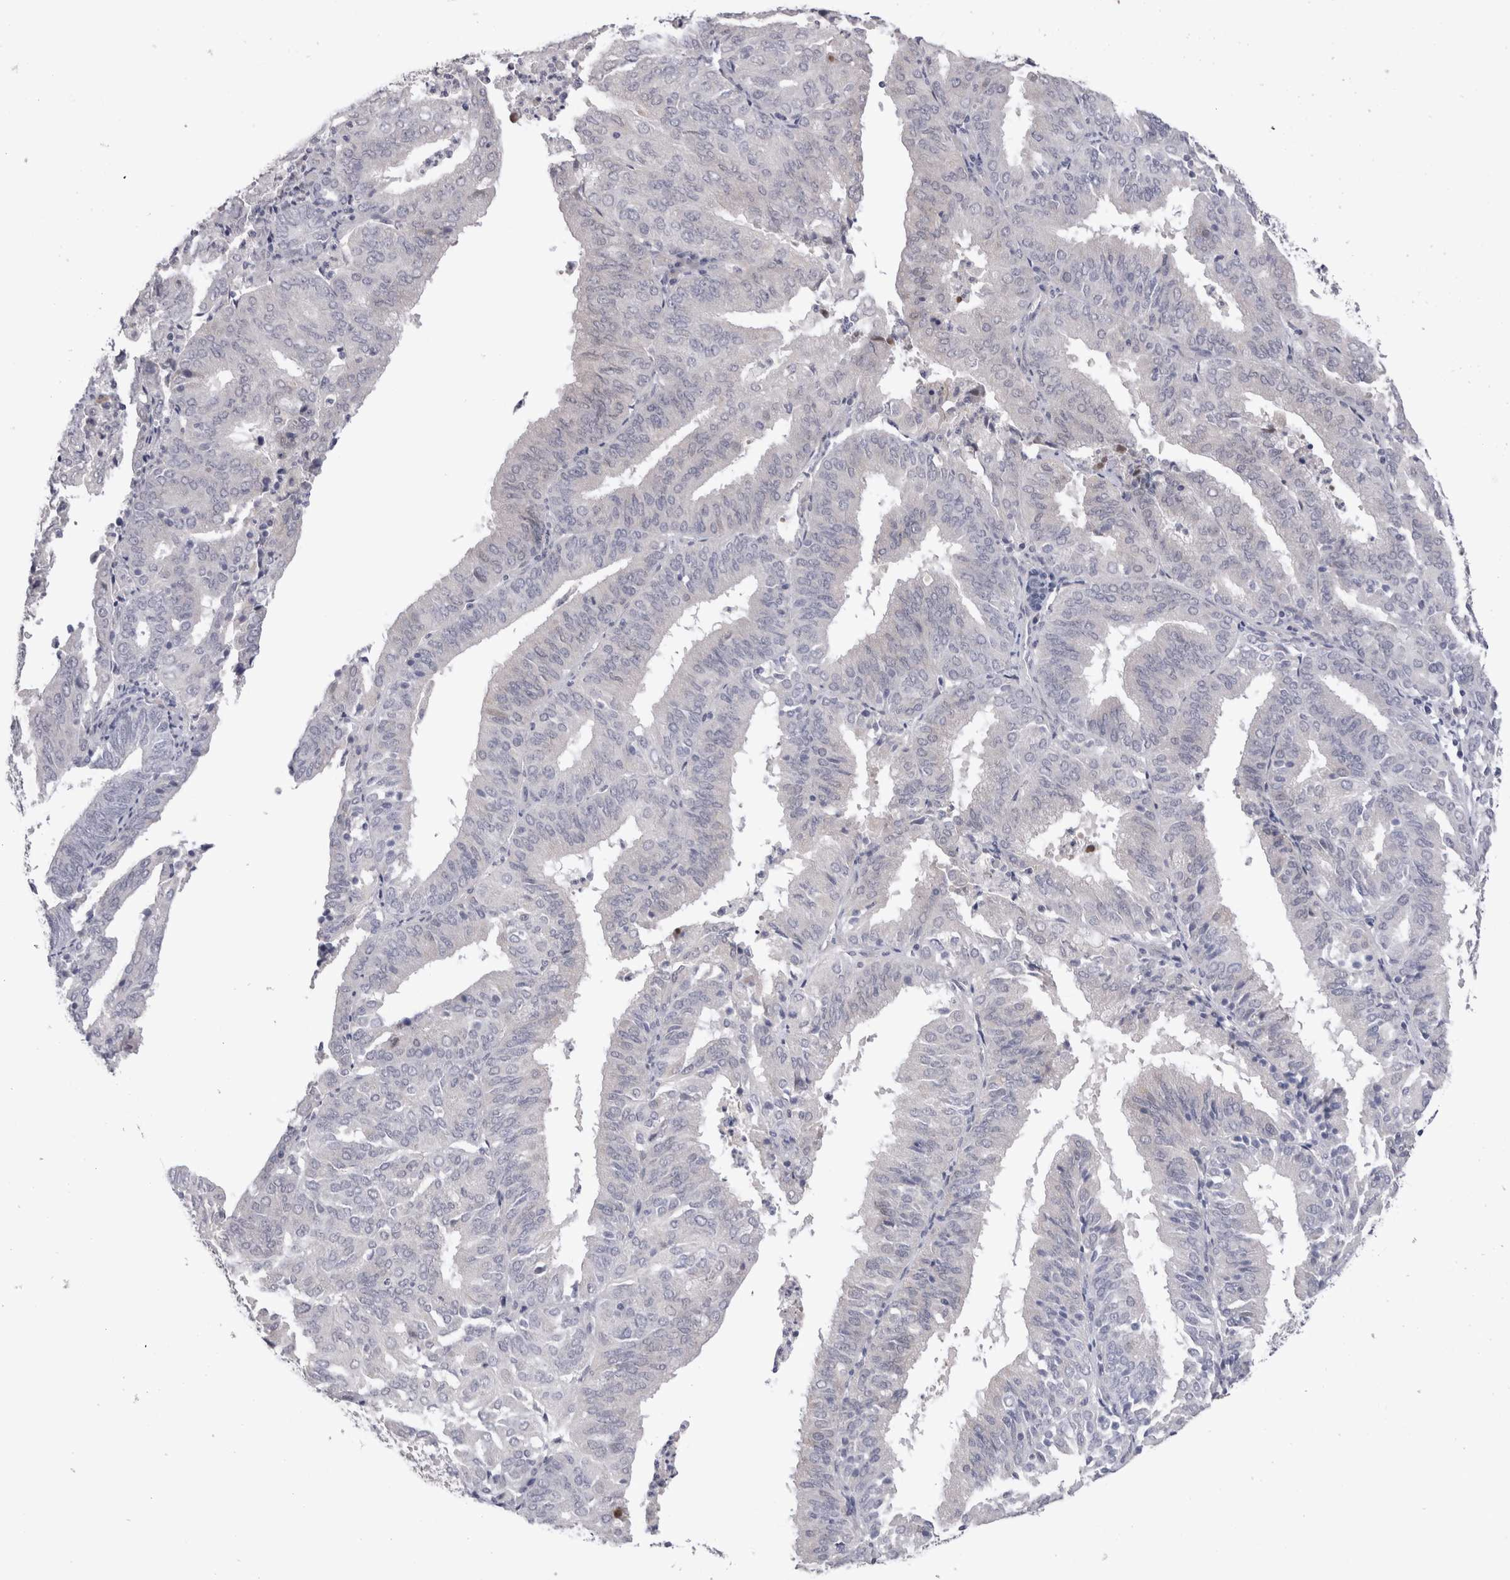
{"staining": {"intensity": "negative", "quantity": "none", "location": "none"}, "tissue": "endometrial cancer", "cell_type": "Tumor cells", "image_type": "cancer", "snomed": [{"axis": "morphology", "description": "Adenocarcinoma, NOS"}, {"axis": "topography", "description": "Uterus"}], "caption": "This is a image of immunohistochemistry (IHC) staining of endometrial cancer (adenocarcinoma), which shows no staining in tumor cells.", "gene": "CRYBG1", "patient": {"sex": "female", "age": 60}}